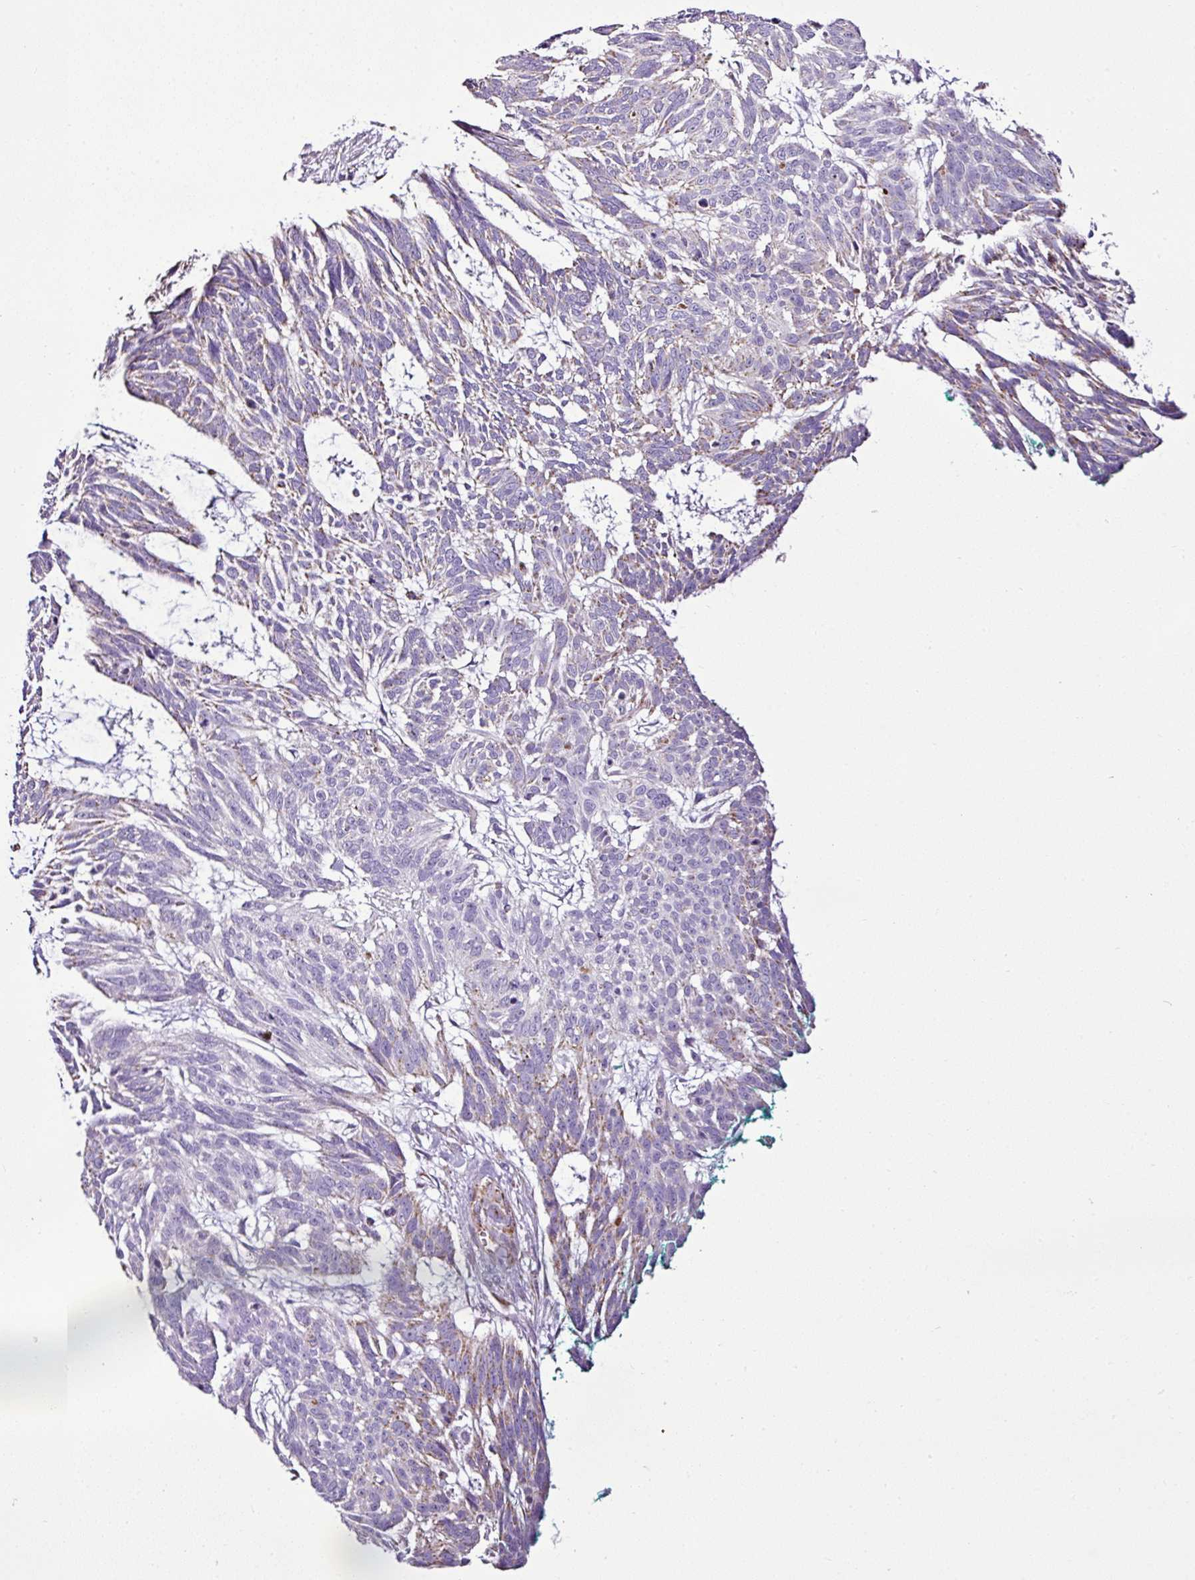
{"staining": {"intensity": "weak", "quantity": "<25%", "location": "cytoplasmic/membranous"}, "tissue": "skin cancer", "cell_type": "Tumor cells", "image_type": "cancer", "snomed": [{"axis": "morphology", "description": "Basal cell carcinoma"}, {"axis": "topography", "description": "Skin"}], "caption": "There is no significant expression in tumor cells of skin cancer.", "gene": "DPAGT1", "patient": {"sex": "male", "age": 88}}